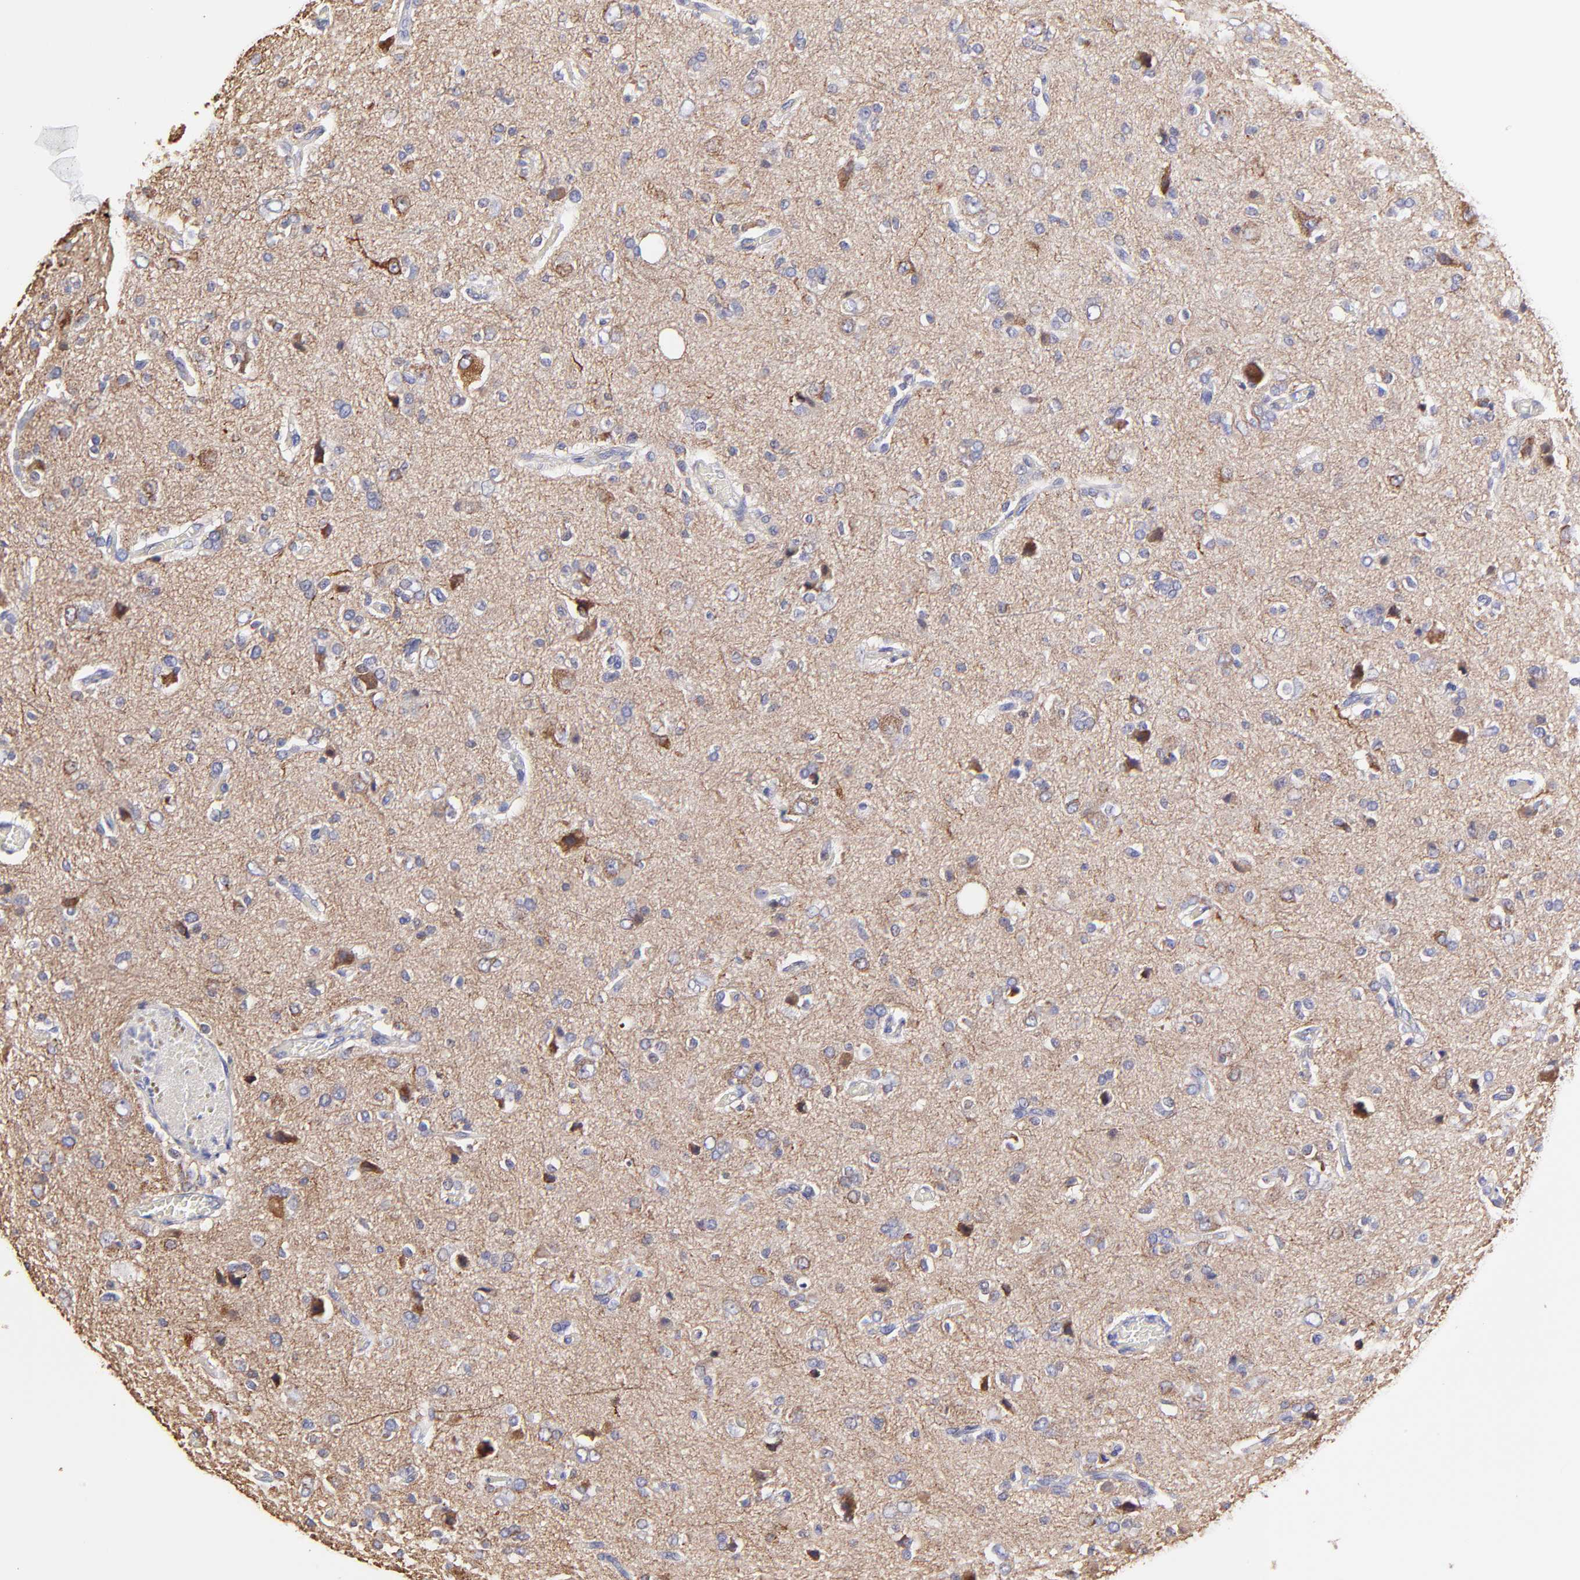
{"staining": {"intensity": "moderate", "quantity": "<25%", "location": "cytoplasmic/membranous"}, "tissue": "glioma", "cell_type": "Tumor cells", "image_type": "cancer", "snomed": [{"axis": "morphology", "description": "Glioma, malignant, High grade"}, {"axis": "topography", "description": "Brain"}], "caption": "Immunohistochemical staining of human high-grade glioma (malignant) demonstrates low levels of moderate cytoplasmic/membranous positivity in about <25% of tumor cells. (DAB (3,3'-diaminobenzidine) IHC, brown staining for protein, blue staining for nuclei).", "gene": "BTG2", "patient": {"sex": "male", "age": 47}}